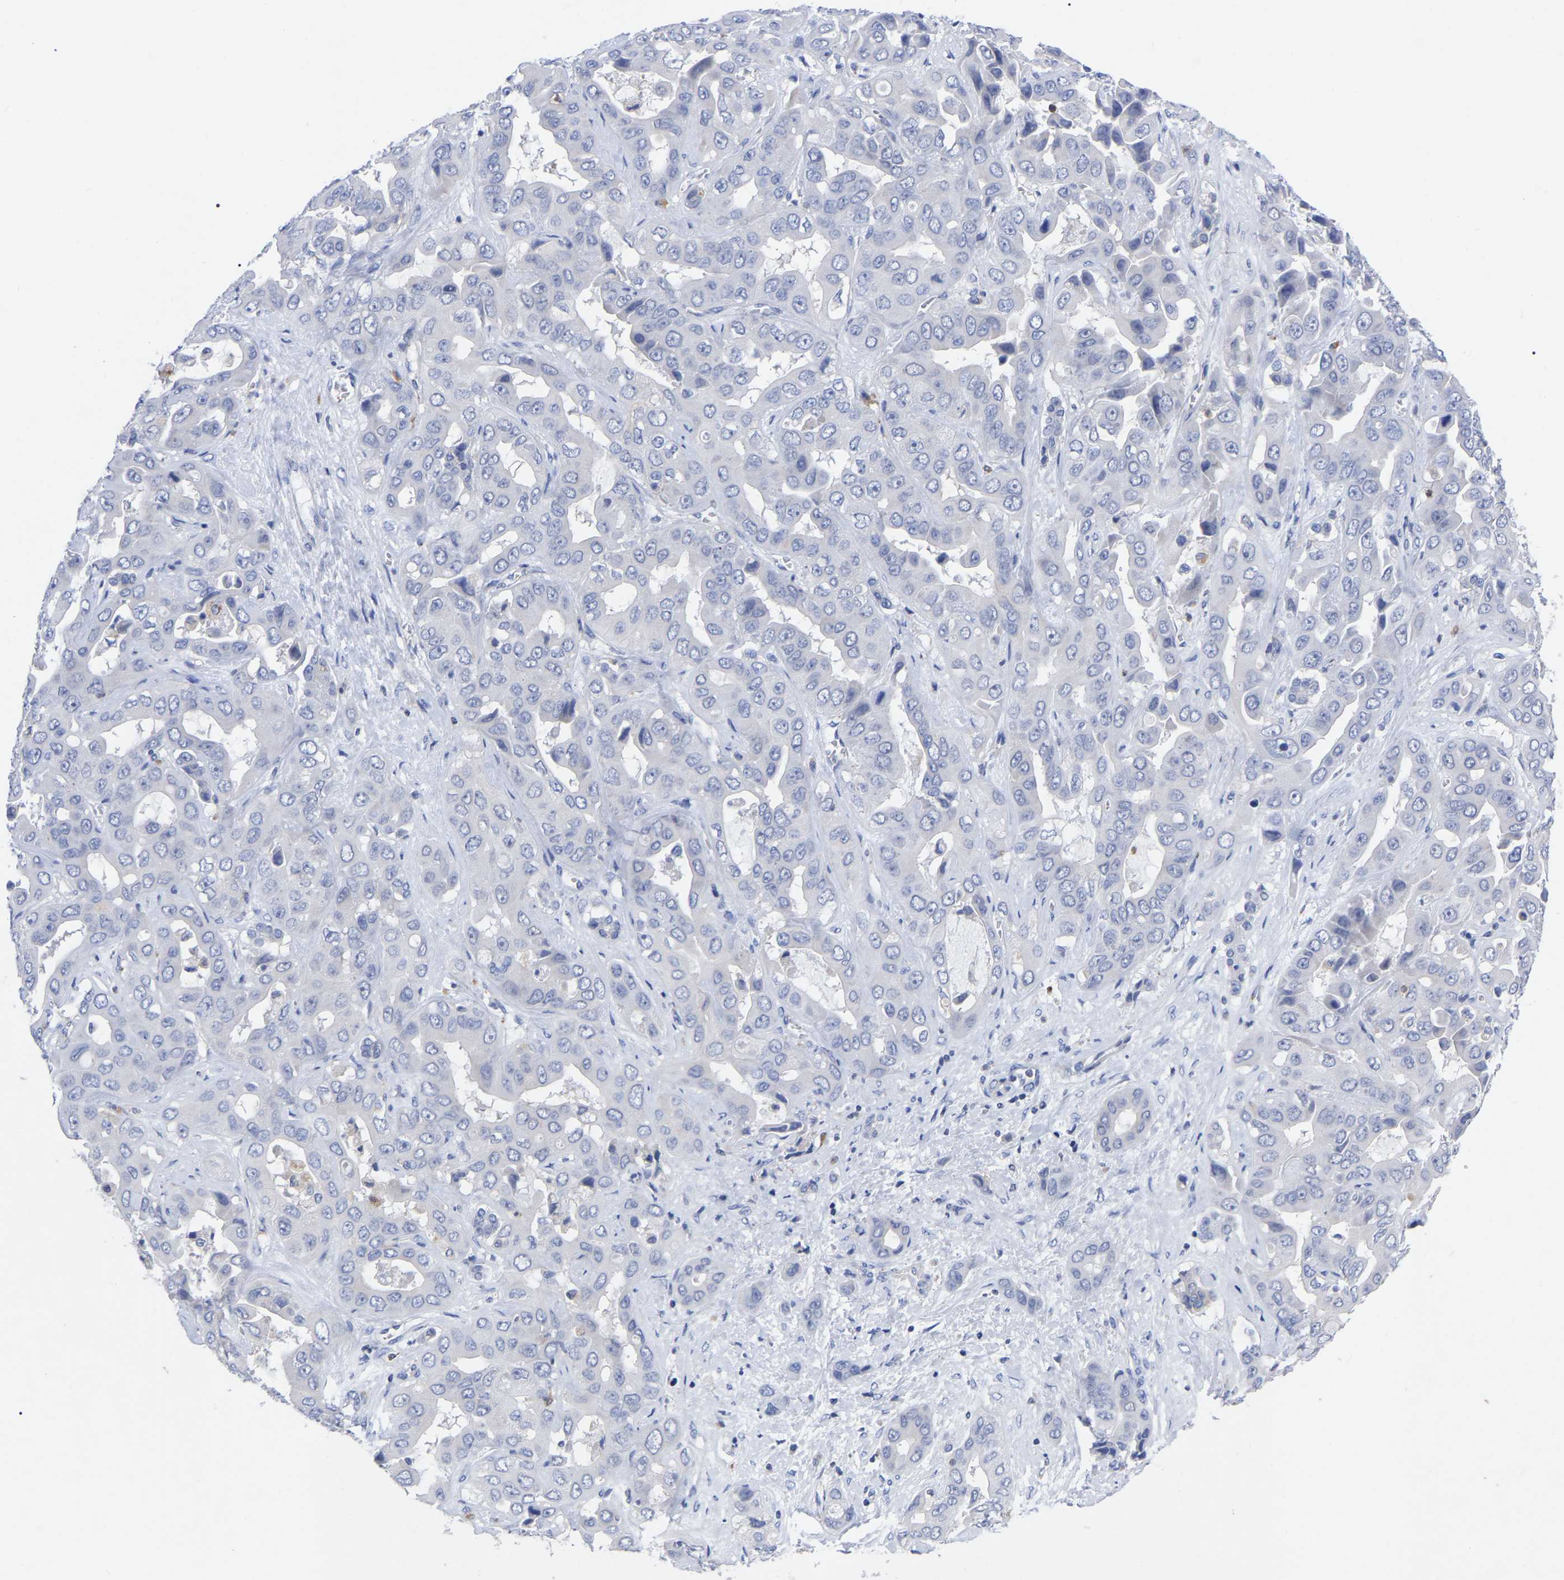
{"staining": {"intensity": "negative", "quantity": "none", "location": "none"}, "tissue": "liver cancer", "cell_type": "Tumor cells", "image_type": "cancer", "snomed": [{"axis": "morphology", "description": "Cholangiocarcinoma"}, {"axis": "topography", "description": "Liver"}], "caption": "This is an immunohistochemistry image of human cholangiocarcinoma (liver). There is no expression in tumor cells.", "gene": "PTPN7", "patient": {"sex": "female", "age": 52}}